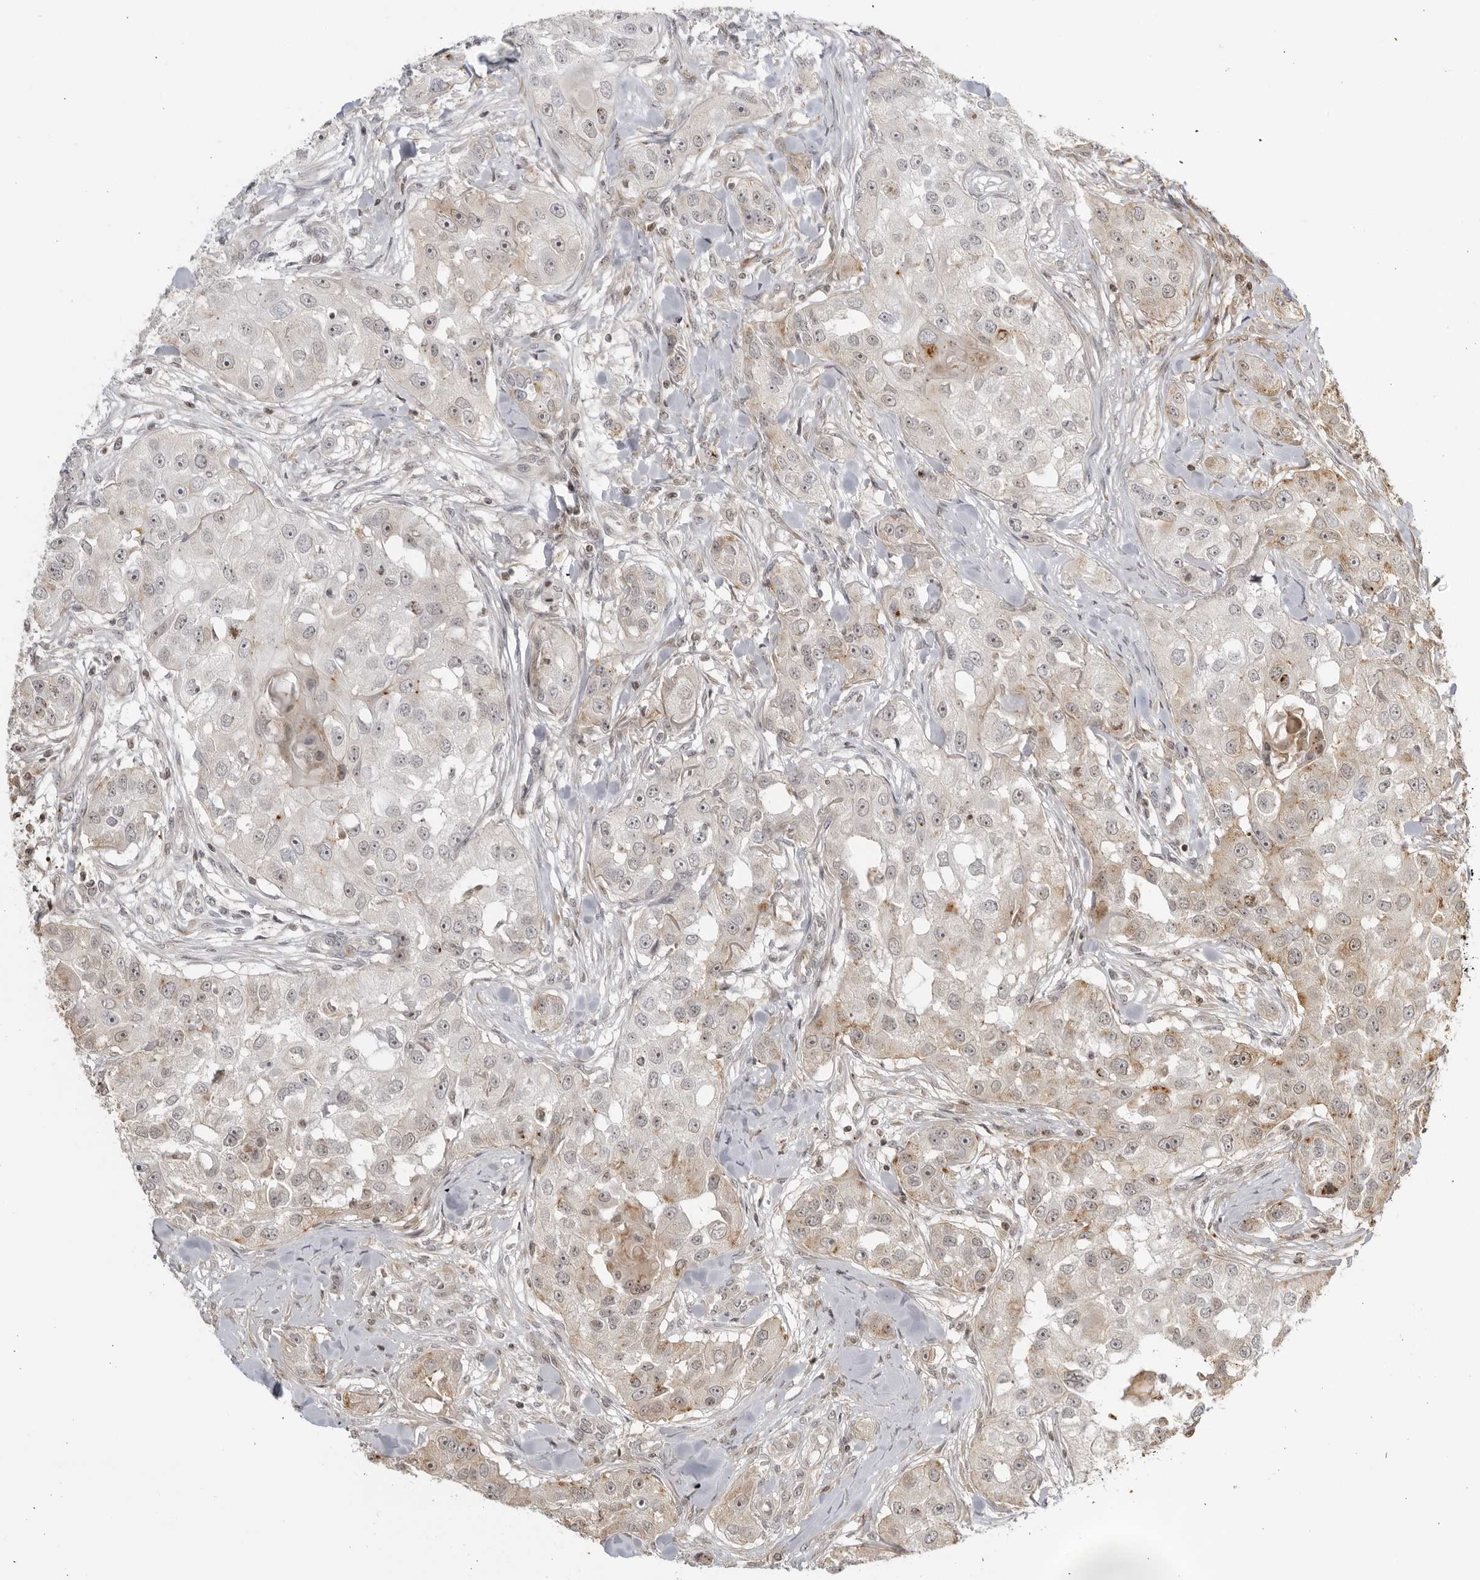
{"staining": {"intensity": "weak", "quantity": "<25%", "location": "cytoplasmic/membranous,nuclear"}, "tissue": "head and neck cancer", "cell_type": "Tumor cells", "image_type": "cancer", "snomed": [{"axis": "morphology", "description": "Normal tissue, NOS"}, {"axis": "morphology", "description": "Squamous cell carcinoma, NOS"}, {"axis": "topography", "description": "Skeletal muscle"}, {"axis": "topography", "description": "Head-Neck"}], "caption": "An immunohistochemistry (IHC) histopathology image of head and neck cancer is shown. There is no staining in tumor cells of head and neck cancer.", "gene": "TCF21", "patient": {"sex": "male", "age": 51}}